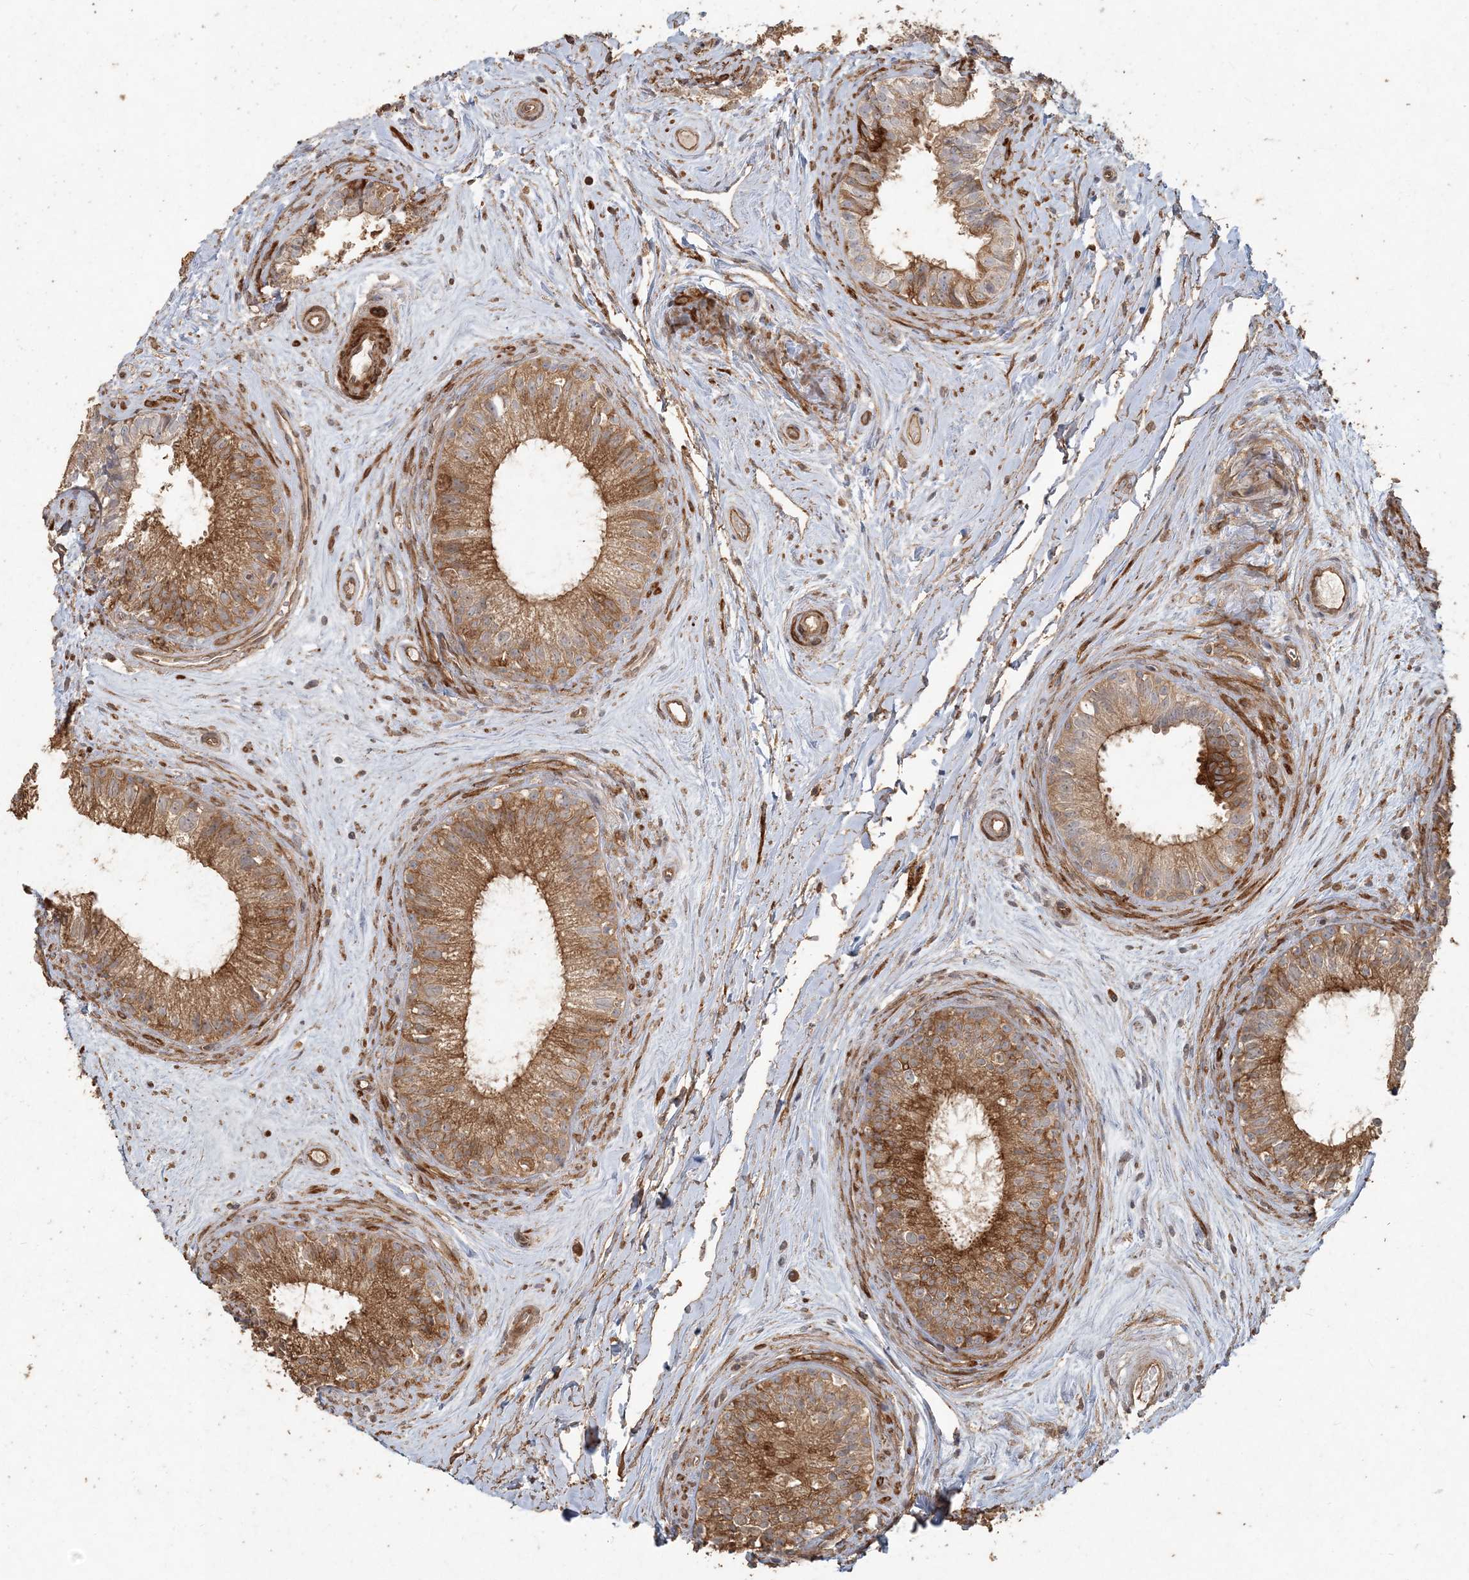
{"staining": {"intensity": "strong", "quantity": ">75%", "location": "cytoplasmic/membranous"}, "tissue": "epididymis", "cell_type": "Glandular cells", "image_type": "normal", "snomed": [{"axis": "morphology", "description": "Normal tissue, NOS"}, {"axis": "topography", "description": "Epididymis"}], "caption": "Immunohistochemistry (IHC) staining of benign epididymis, which shows high levels of strong cytoplasmic/membranous expression in approximately >75% of glandular cells indicating strong cytoplasmic/membranous protein positivity. The staining was performed using DAB (3,3'-diaminobenzidine) (brown) for protein detection and nuclei were counterstained in hematoxylin (blue).", "gene": "RNF145", "patient": {"sex": "male", "age": 71}}